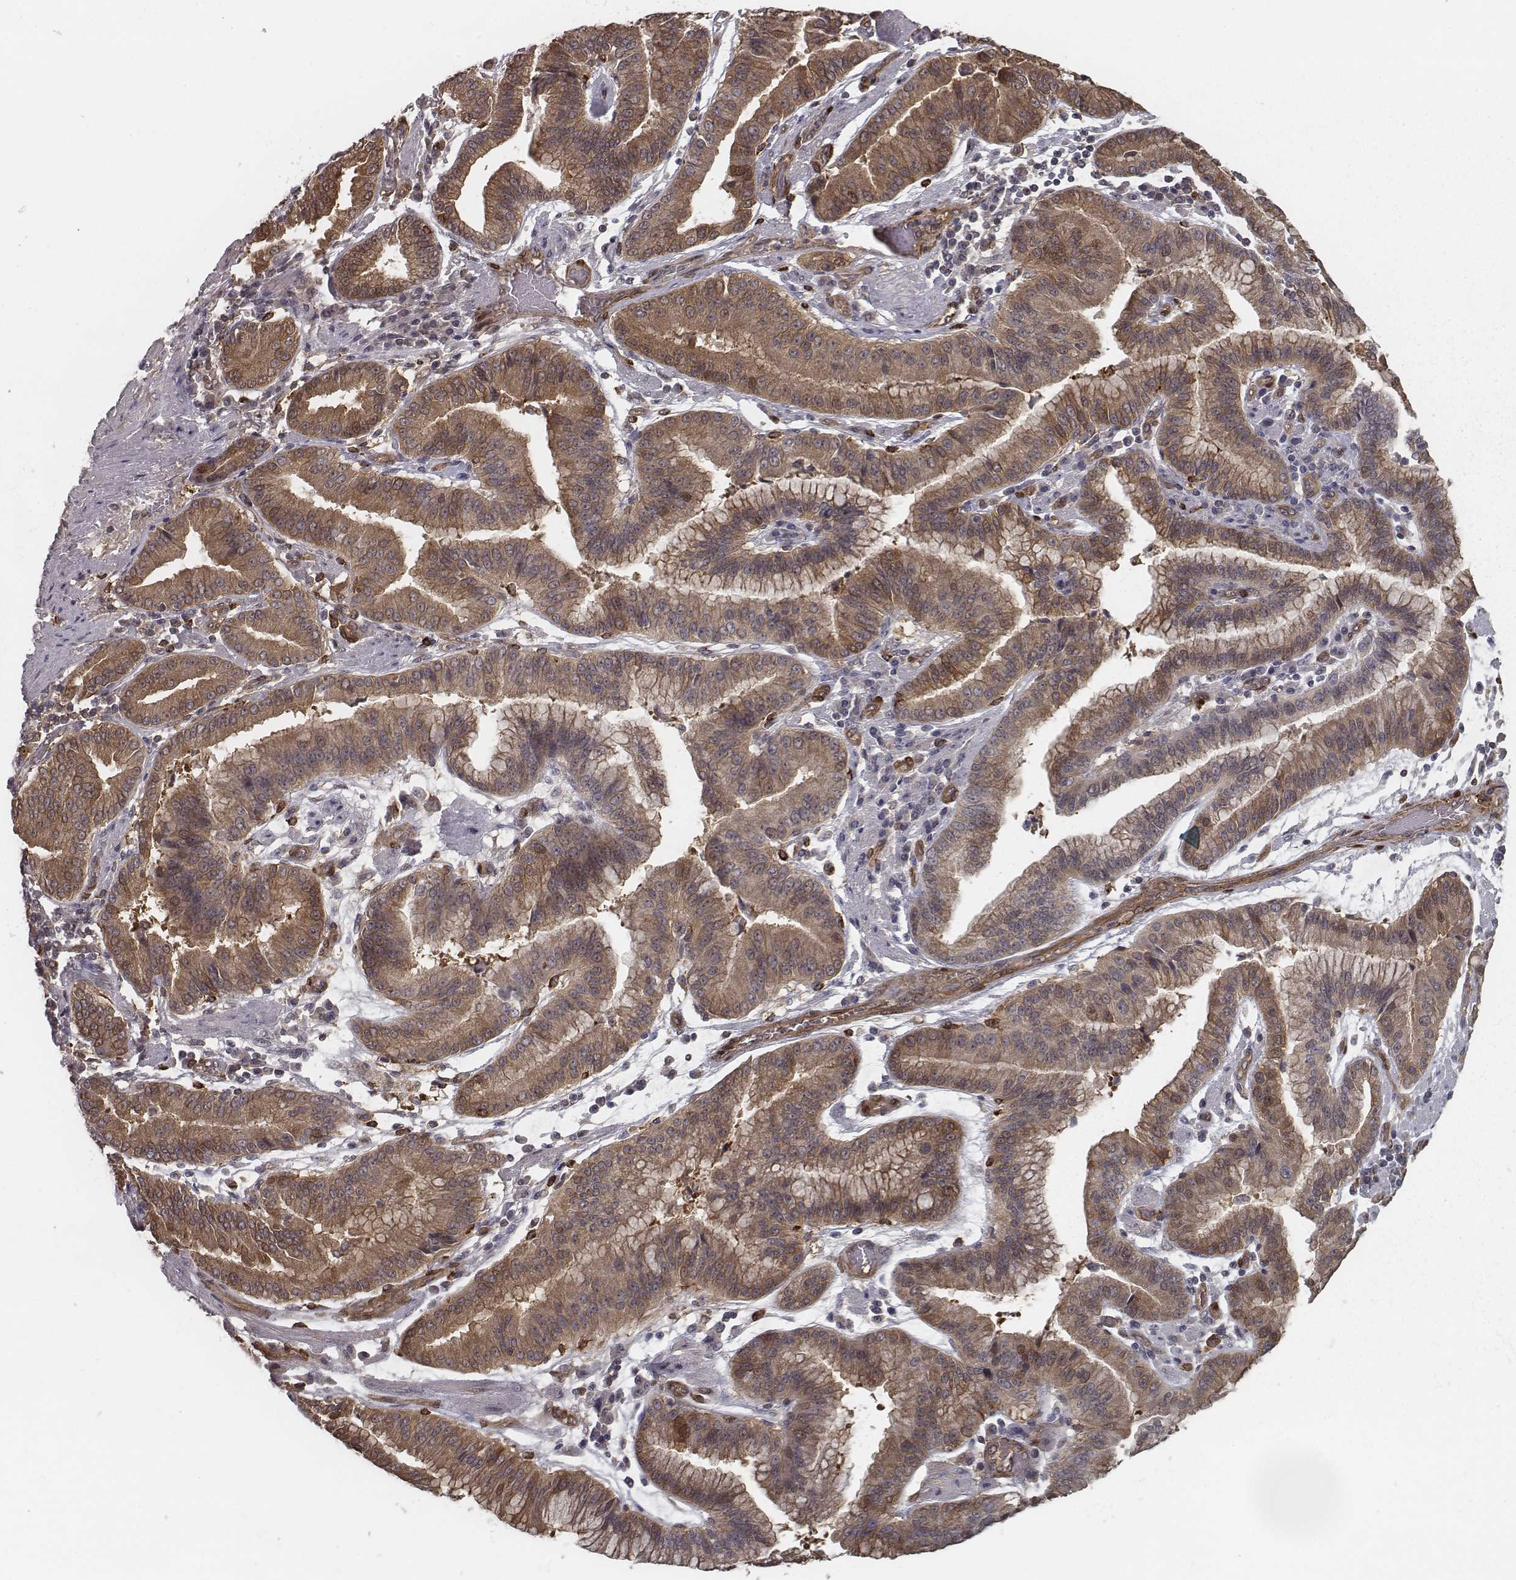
{"staining": {"intensity": "moderate", "quantity": ">75%", "location": "cytoplasmic/membranous"}, "tissue": "stomach cancer", "cell_type": "Tumor cells", "image_type": "cancer", "snomed": [{"axis": "morphology", "description": "Adenocarcinoma, NOS"}, {"axis": "topography", "description": "Stomach"}], "caption": "Protein positivity by immunohistochemistry (IHC) exhibits moderate cytoplasmic/membranous expression in approximately >75% of tumor cells in stomach adenocarcinoma.", "gene": "ISYNA1", "patient": {"sex": "male", "age": 83}}